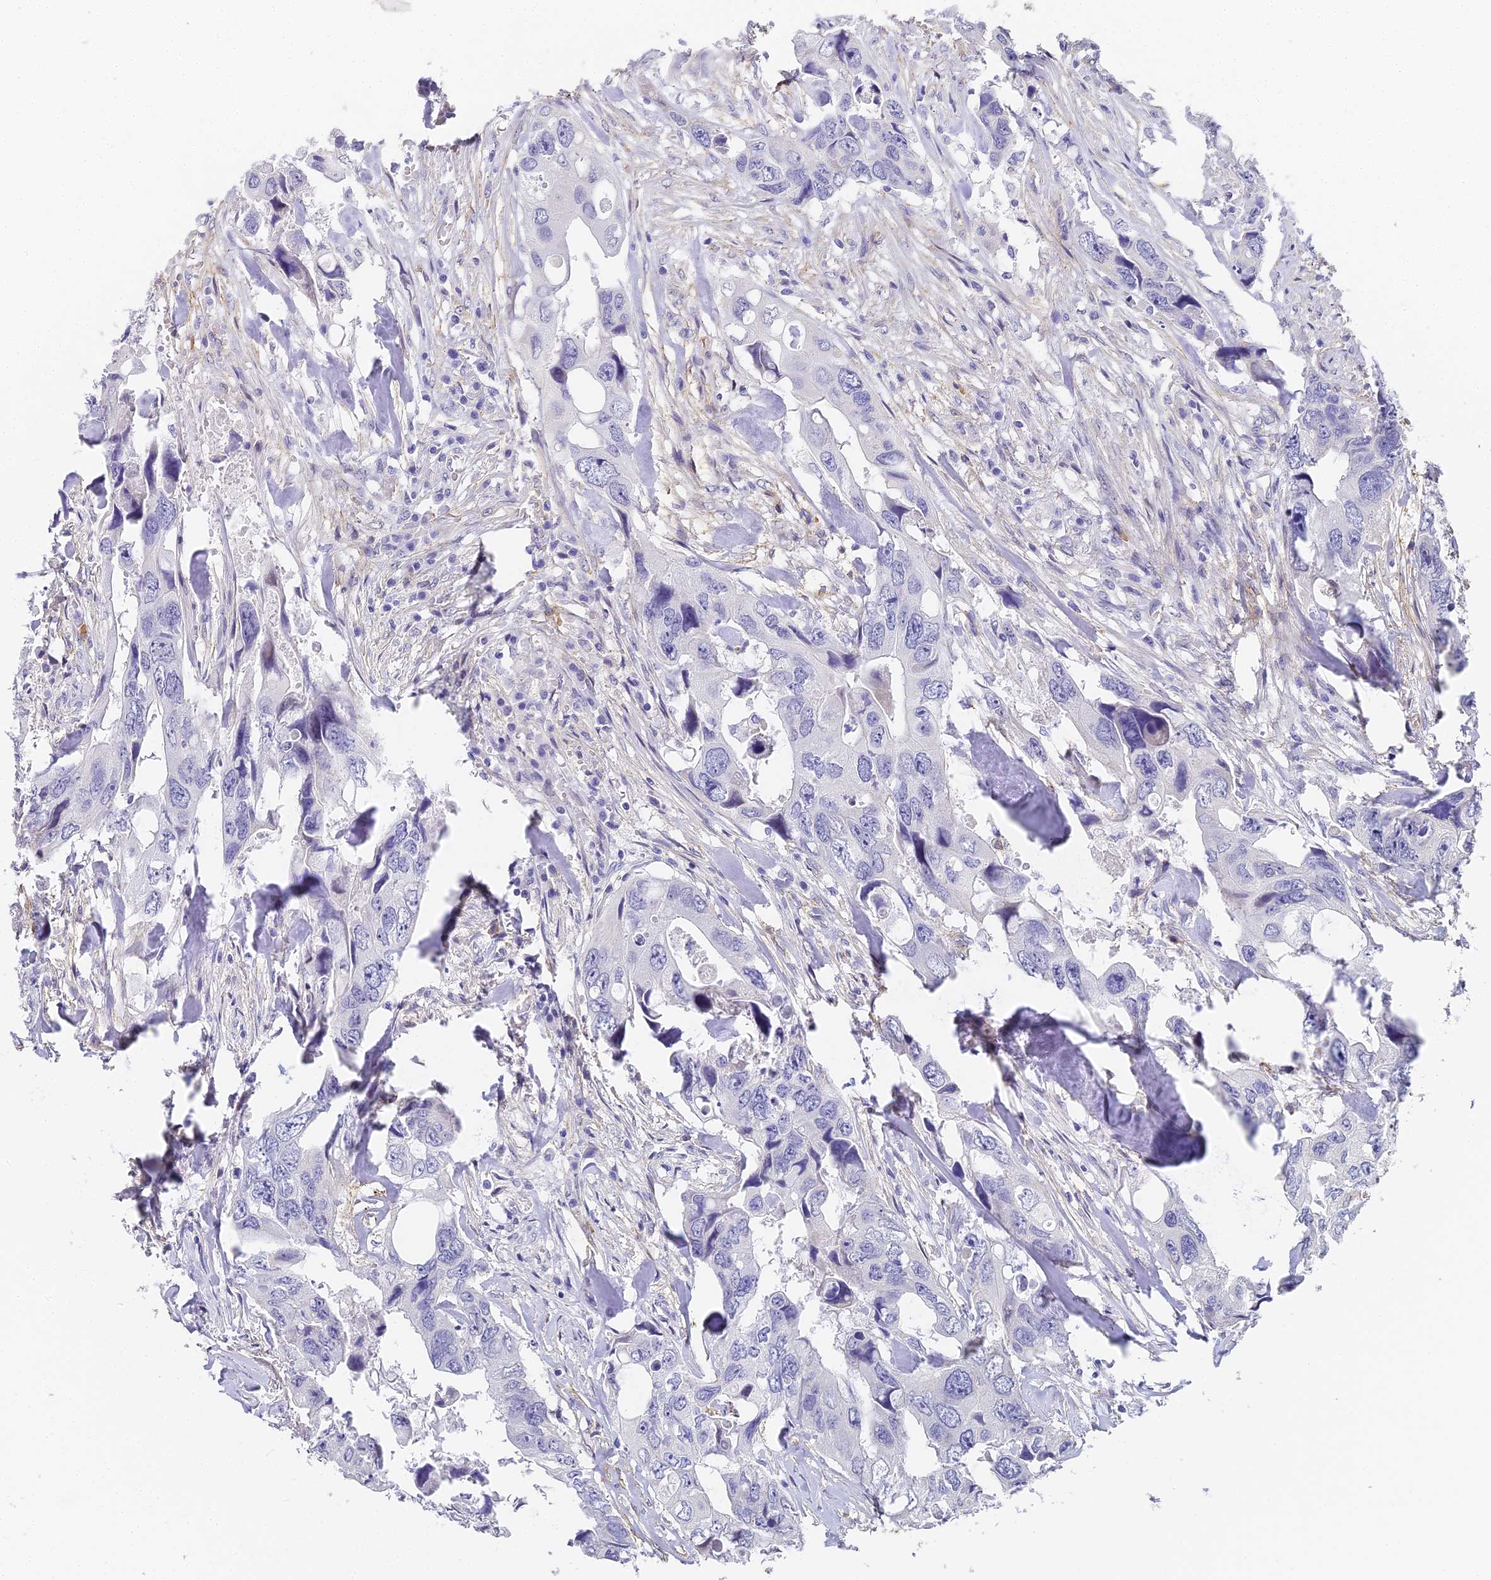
{"staining": {"intensity": "negative", "quantity": "none", "location": "none"}, "tissue": "colorectal cancer", "cell_type": "Tumor cells", "image_type": "cancer", "snomed": [{"axis": "morphology", "description": "Adenocarcinoma, NOS"}, {"axis": "topography", "description": "Rectum"}], "caption": "An immunohistochemistry (IHC) photomicrograph of adenocarcinoma (colorectal) is shown. There is no staining in tumor cells of adenocarcinoma (colorectal).", "gene": "GJA1", "patient": {"sex": "male", "age": 57}}